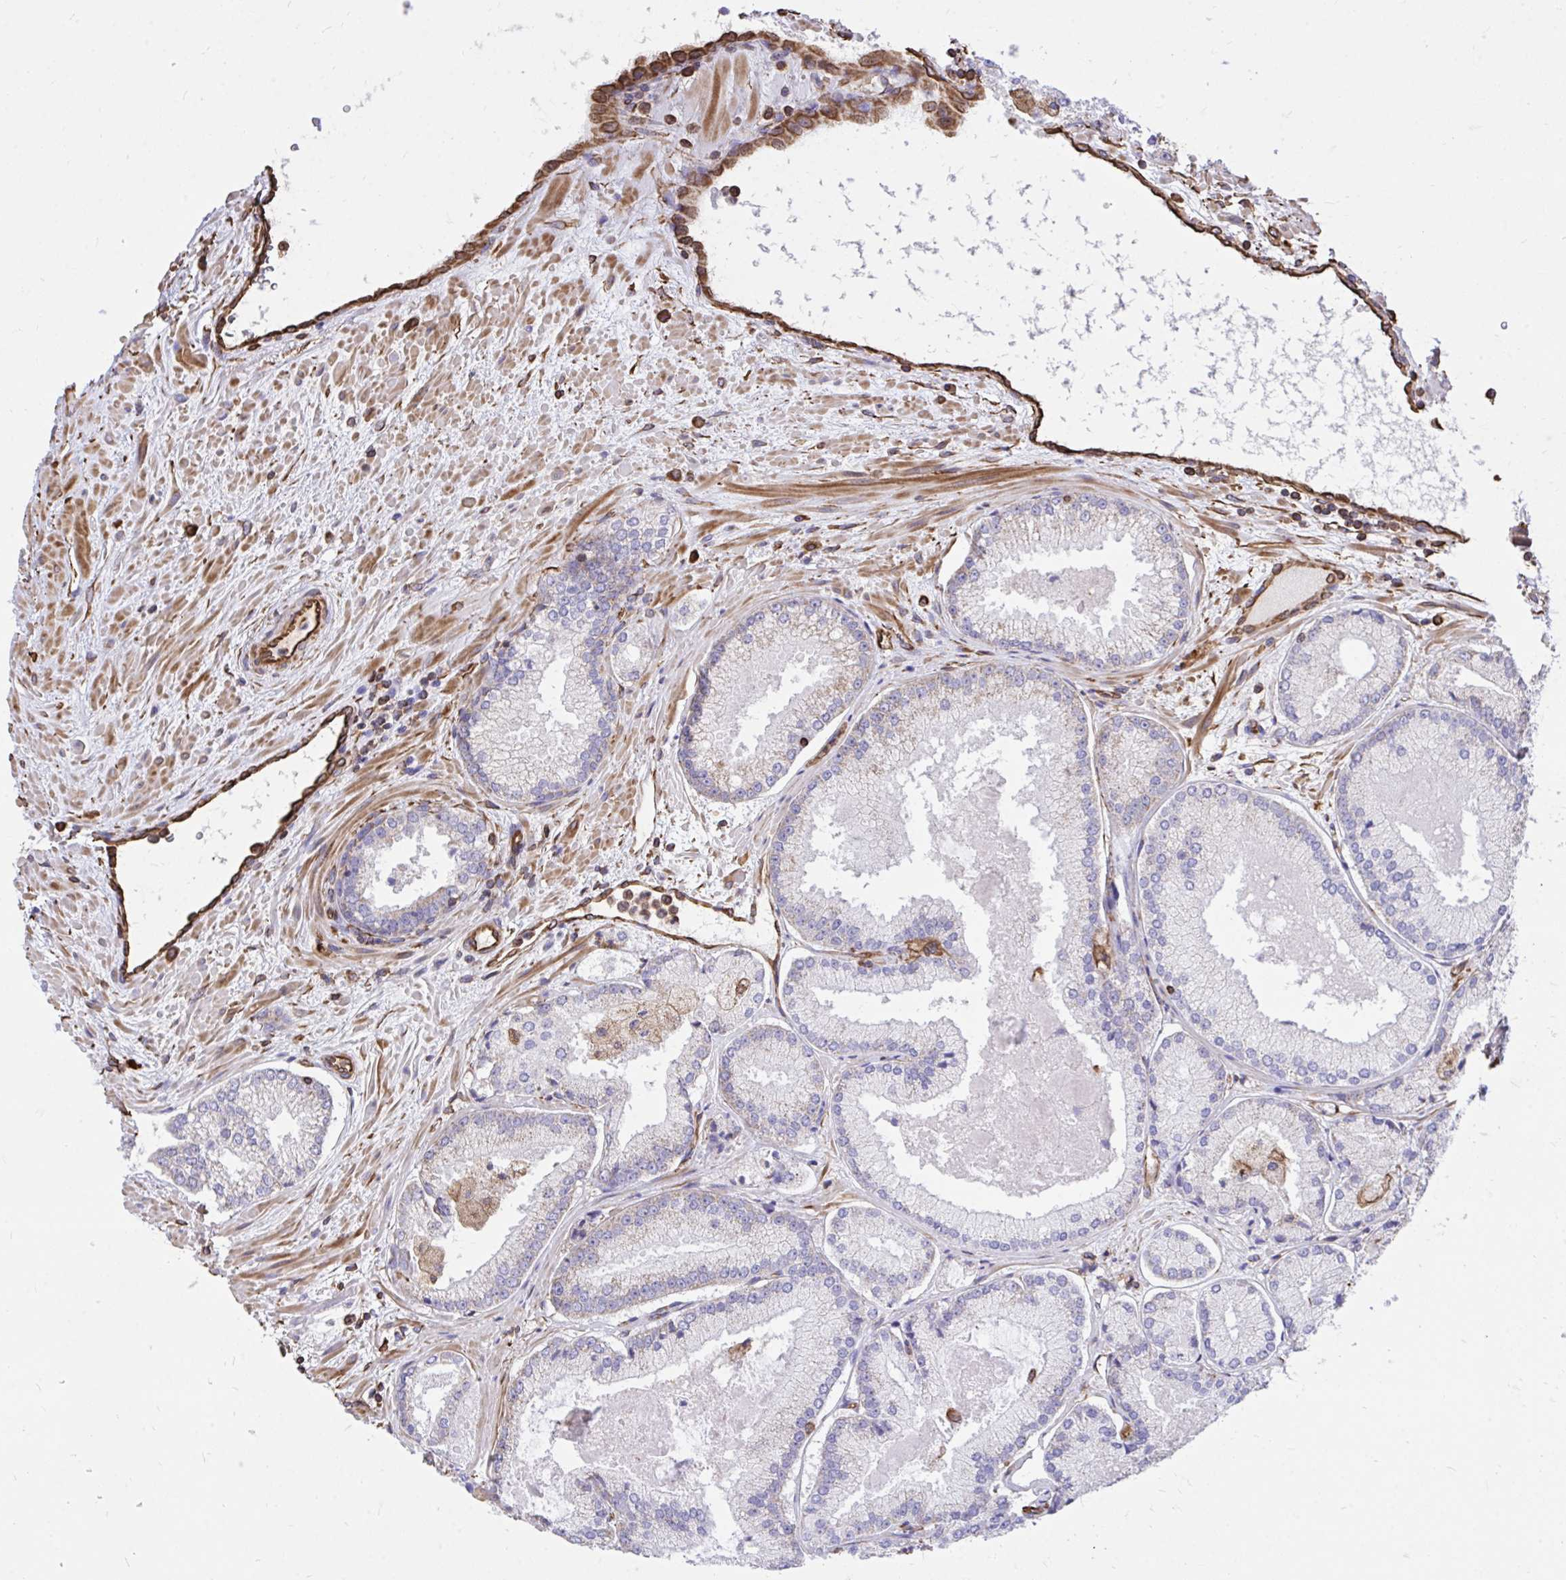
{"staining": {"intensity": "negative", "quantity": "none", "location": "none"}, "tissue": "prostate cancer", "cell_type": "Tumor cells", "image_type": "cancer", "snomed": [{"axis": "morphology", "description": "Adenocarcinoma, High grade"}, {"axis": "topography", "description": "Prostate"}], "caption": "Prostate cancer (adenocarcinoma (high-grade)) stained for a protein using immunohistochemistry exhibits no staining tumor cells.", "gene": "RNF103", "patient": {"sex": "male", "age": 73}}